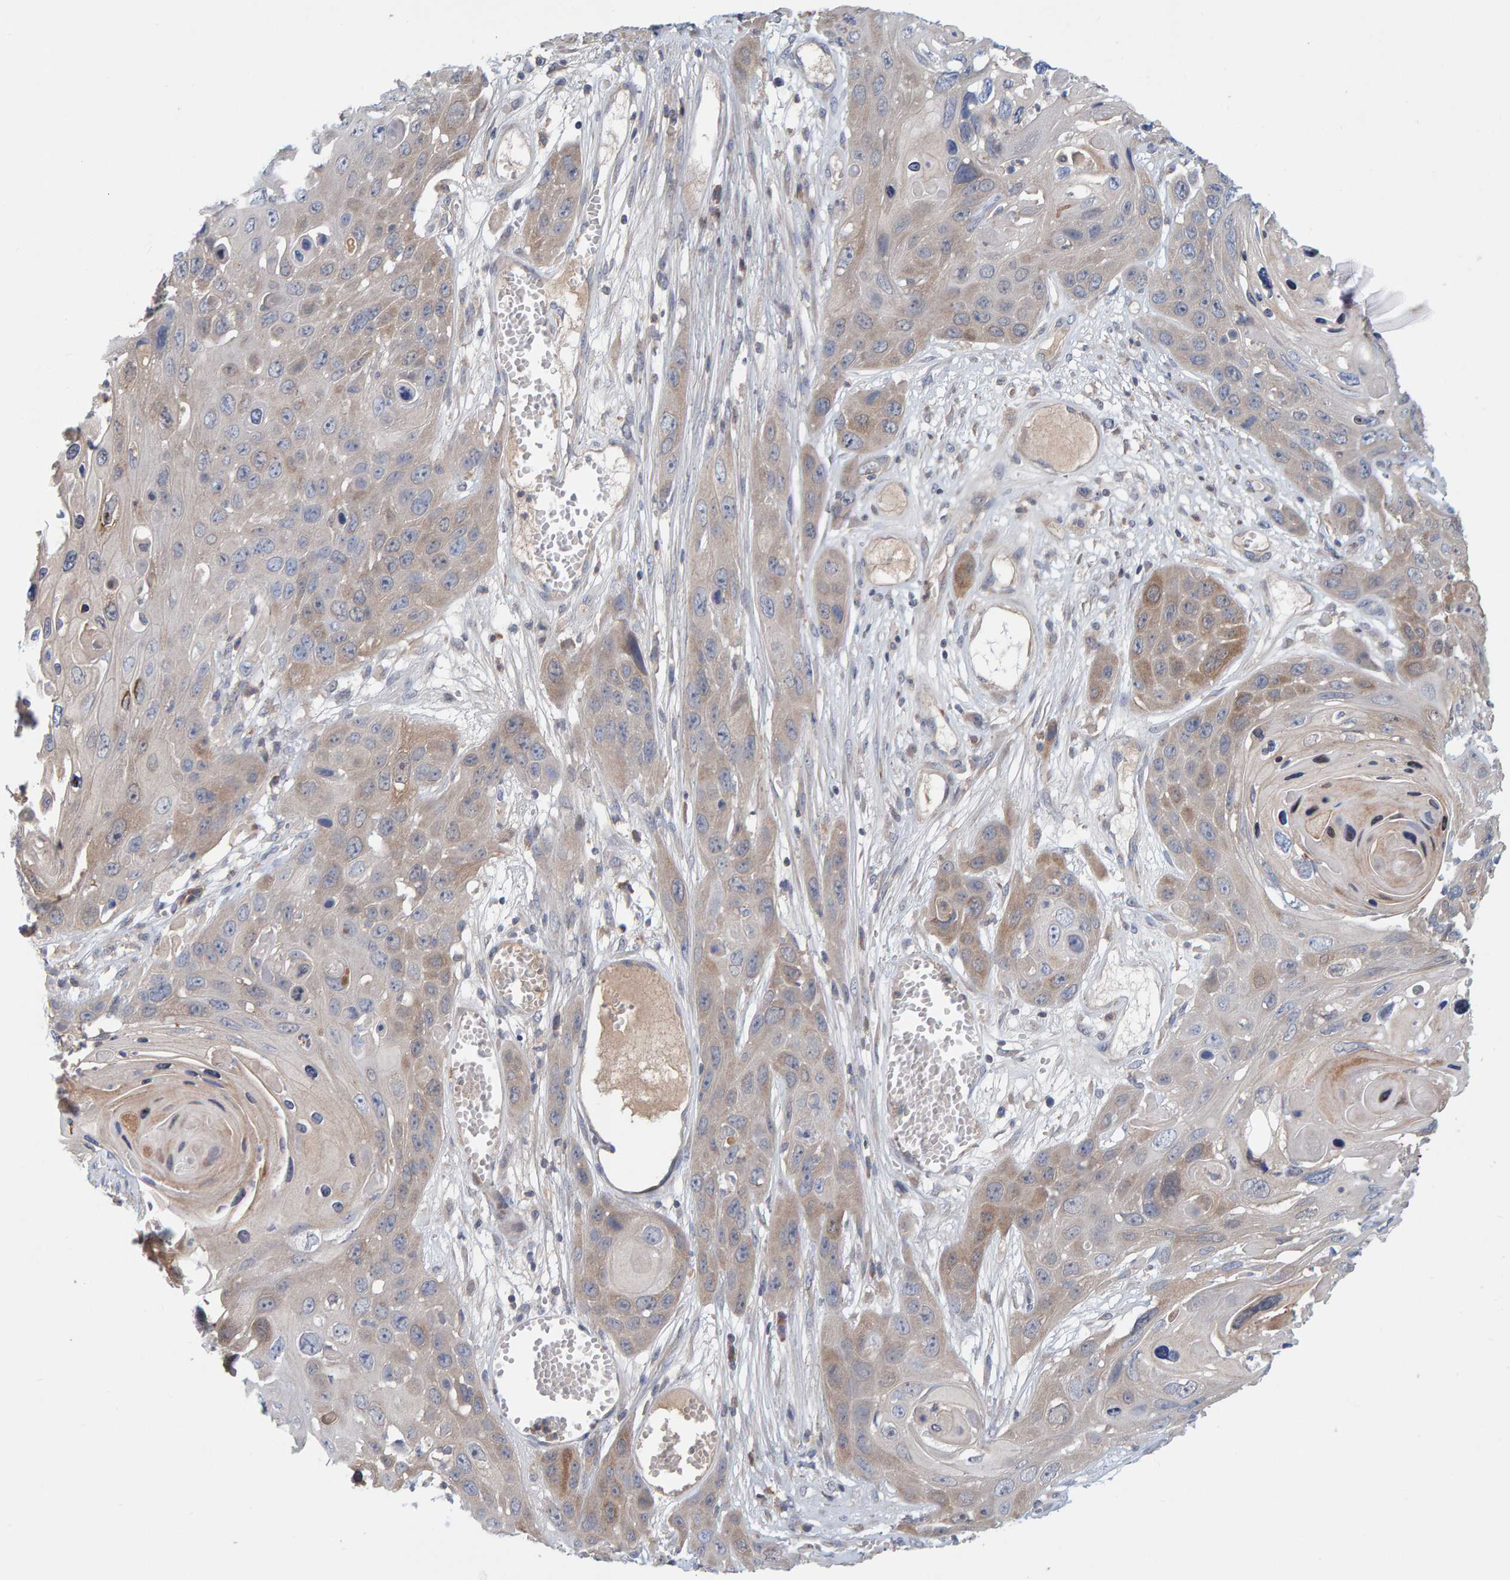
{"staining": {"intensity": "weak", "quantity": "<25%", "location": "cytoplasmic/membranous"}, "tissue": "skin cancer", "cell_type": "Tumor cells", "image_type": "cancer", "snomed": [{"axis": "morphology", "description": "Squamous cell carcinoma, NOS"}, {"axis": "topography", "description": "Skin"}], "caption": "A photomicrograph of human skin cancer is negative for staining in tumor cells. (DAB (3,3'-diaminobenzidine) IHC, high magnification).", "gene": "TATDN1", "patient": {"sex": "male", "age": 55}}